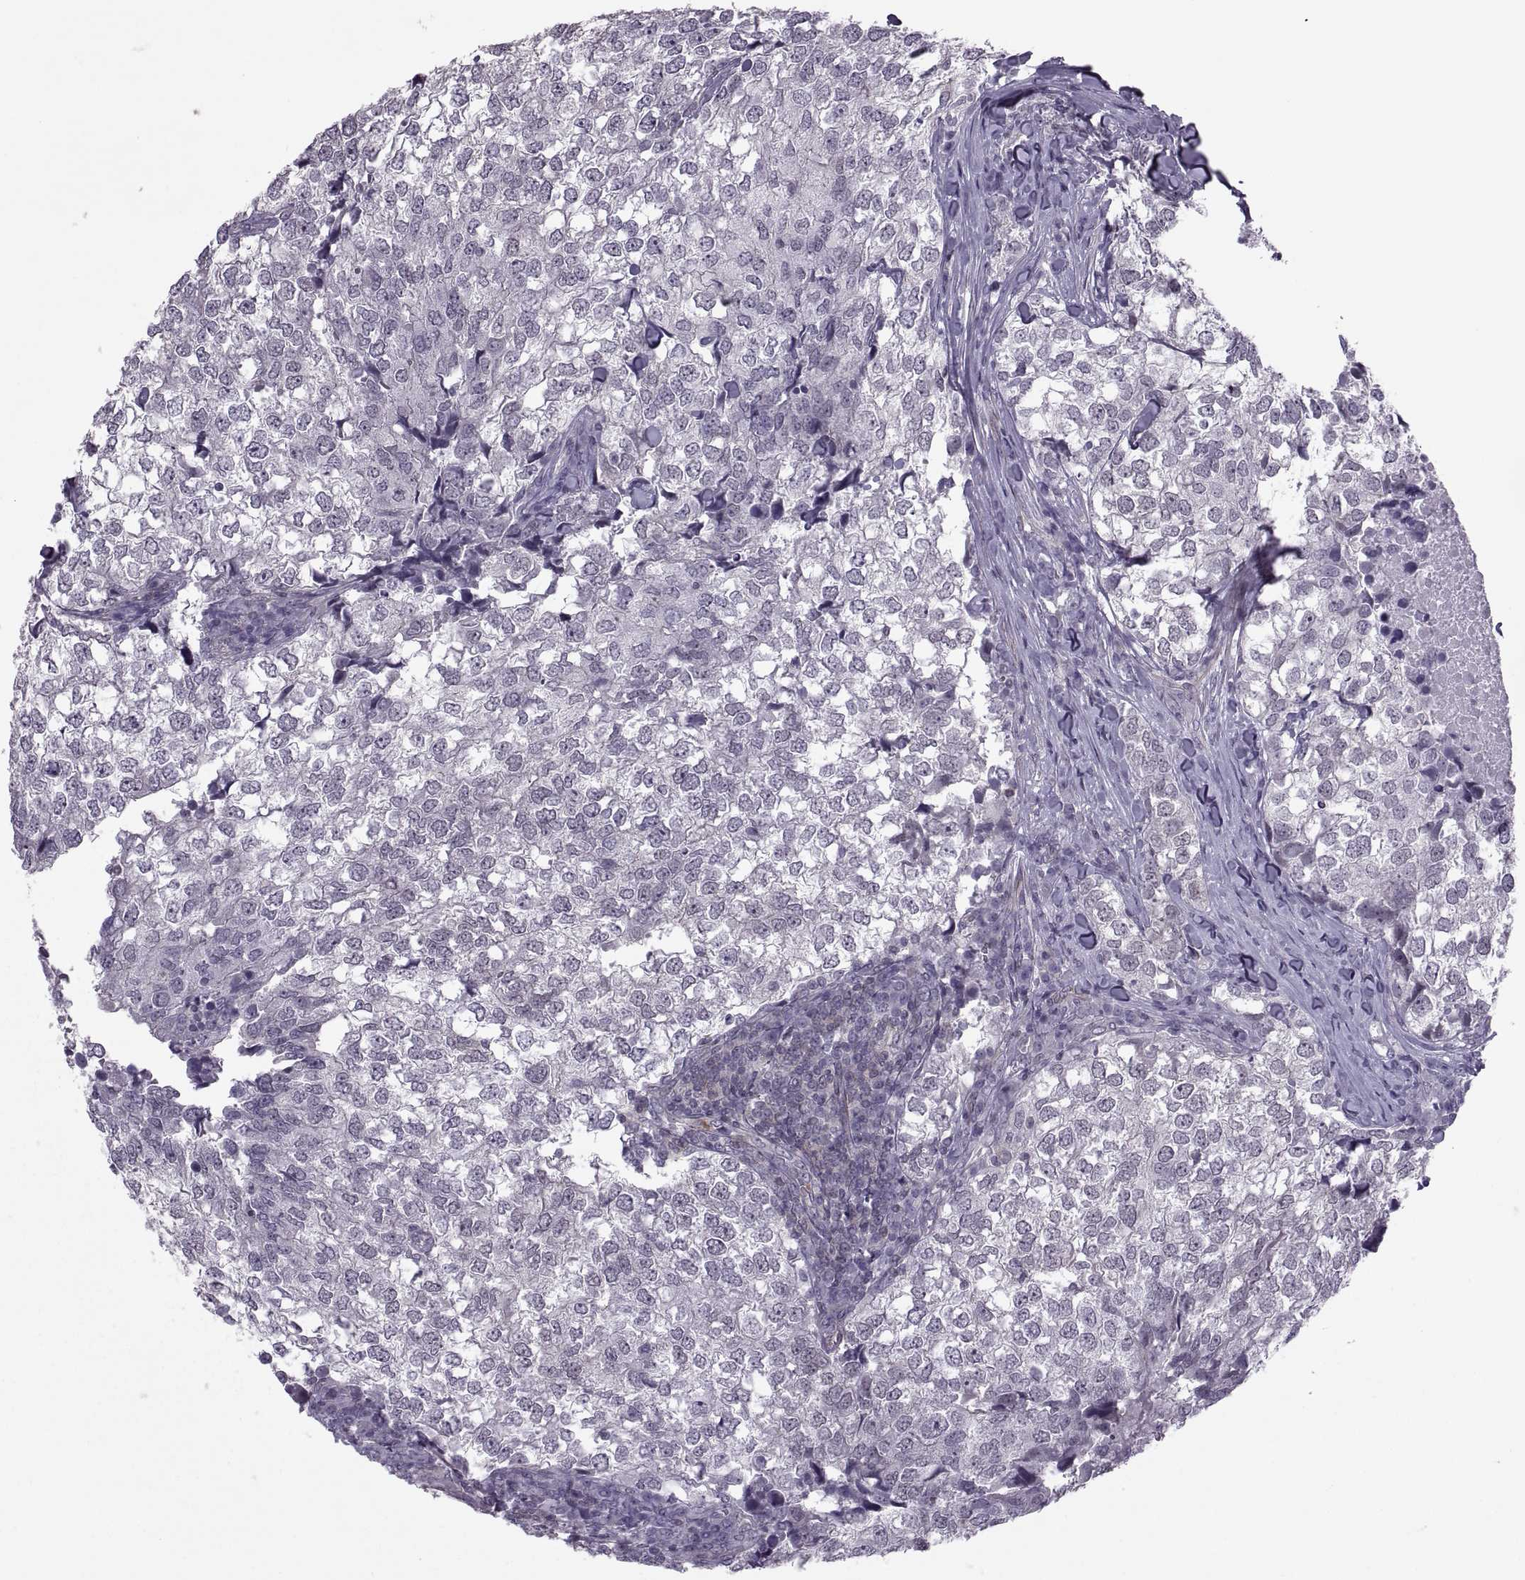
{"staining": {"intensity": "weak", "quantity": "<25%", "location": "cytoplasmic/membranous"}, "tissue": "breast cancer", "cell_type": "Tumor cells", "image_type": "cancer", "snomed": [{"axis": "morphology", "description": "Duct carcinoma"}, {"axis": "topography", "description": "Breast"}], "caption": "This image is of breast cancer (invasive ductal carcinoma) stained with IHC to label a protein in brown with the nuclei are counter-stained blue. There is no staining in tumor cells.", "gene": "ODF3", "patient": {"sex": "female", "age": 30}}